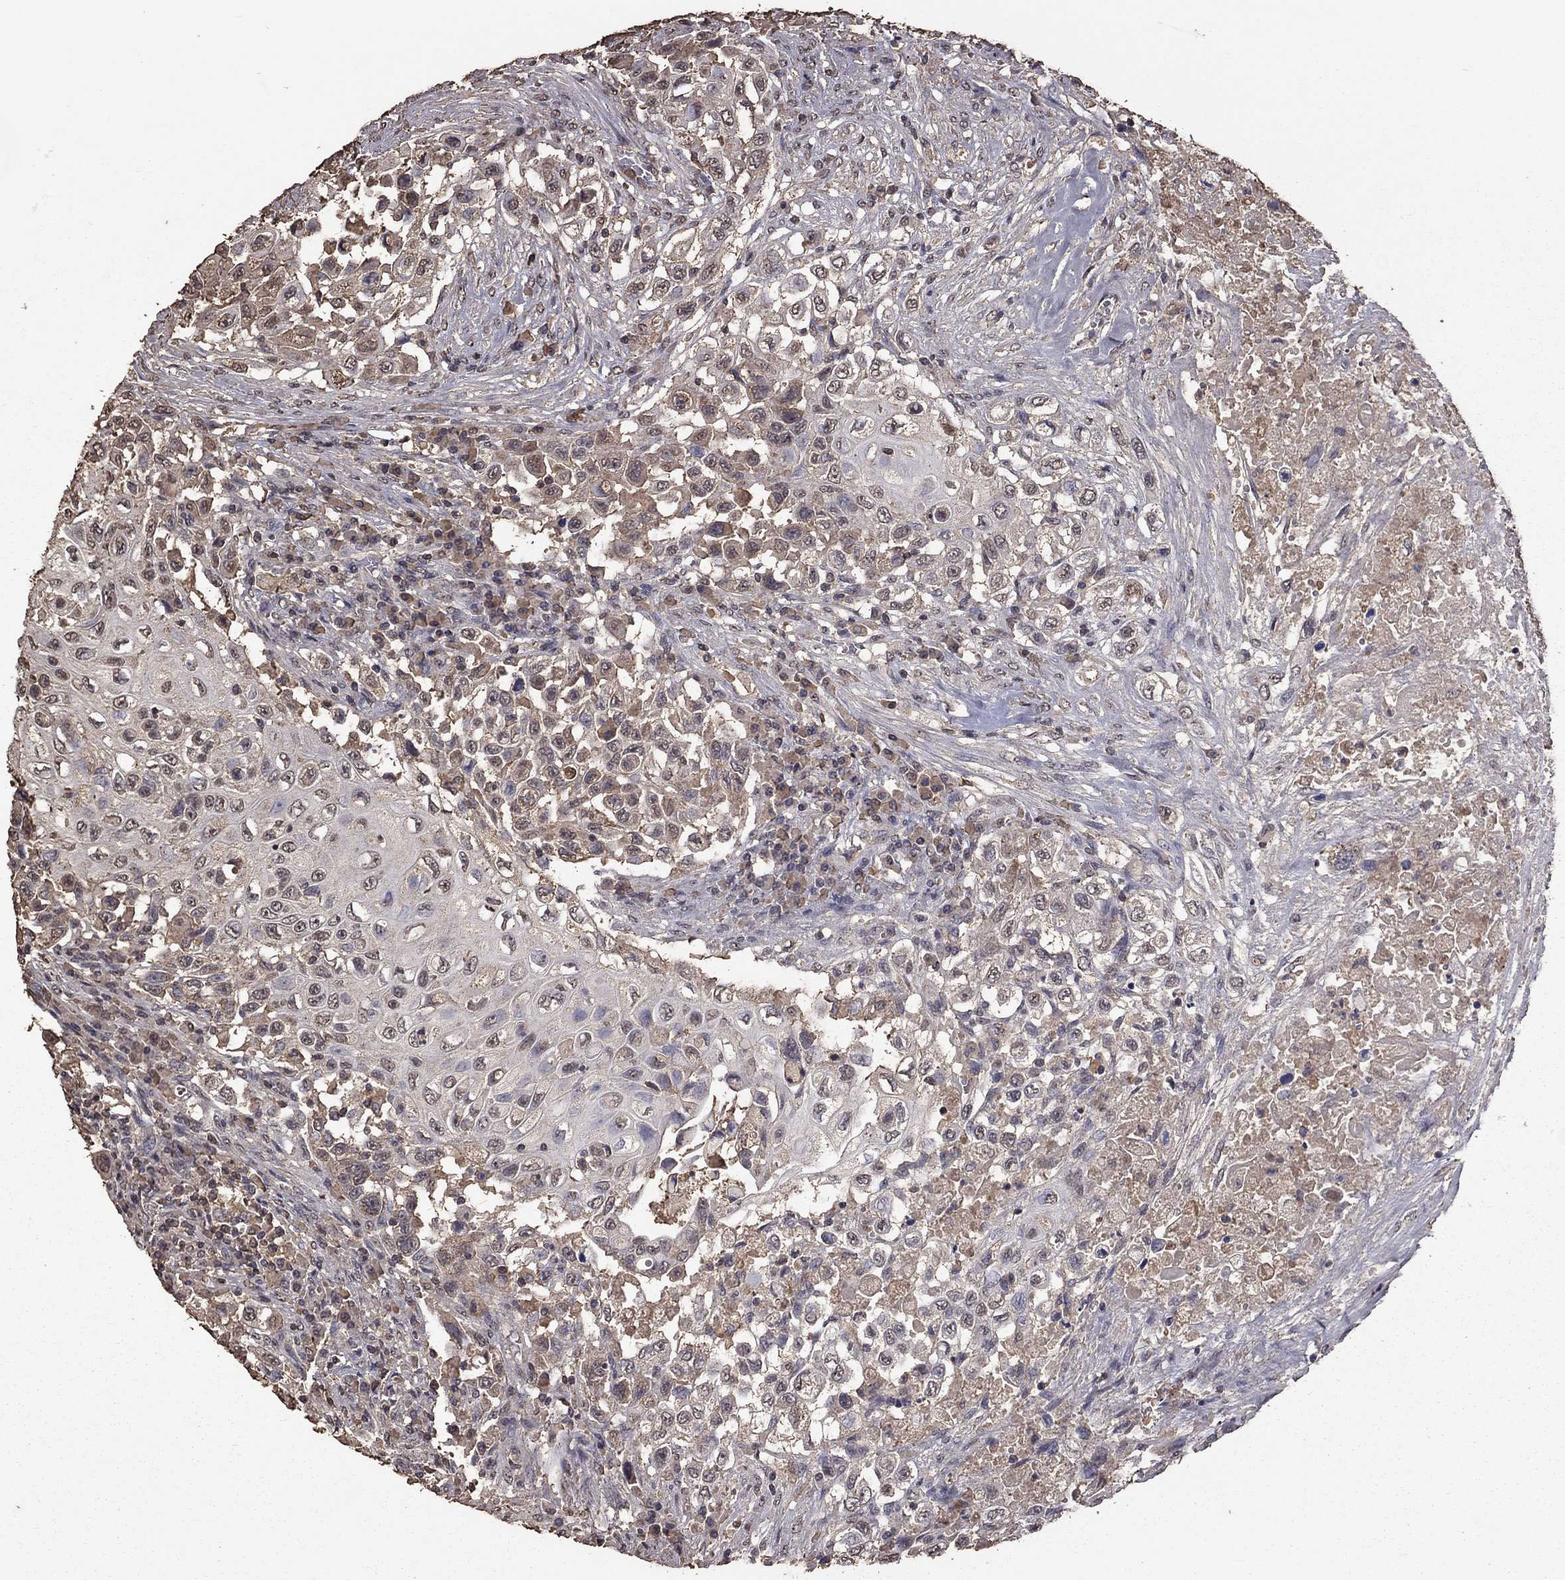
{"staining": {"intensity": "negative", "quantity": "none", "location": "none"}, "tissue": "urothelial cancer", "cell_type": "Tumor cells", "image_type": "cancer", "snomed": [{"axis": "morphology", "description": "Urothelial carcinoma, High grade"}, {"axis": "topography", "description": "Urinary bladder"}], "caption": "Immunohistochemistry (IHC) image of neoplastic tissue: human high-grade urothelial carcinoma stained with DAB (3,3'-diaminobenzidine) displays no significant protein expression in tumor cells.", "gene": "SERPINA5", "patient": {"sex": "female", "age": 56}}